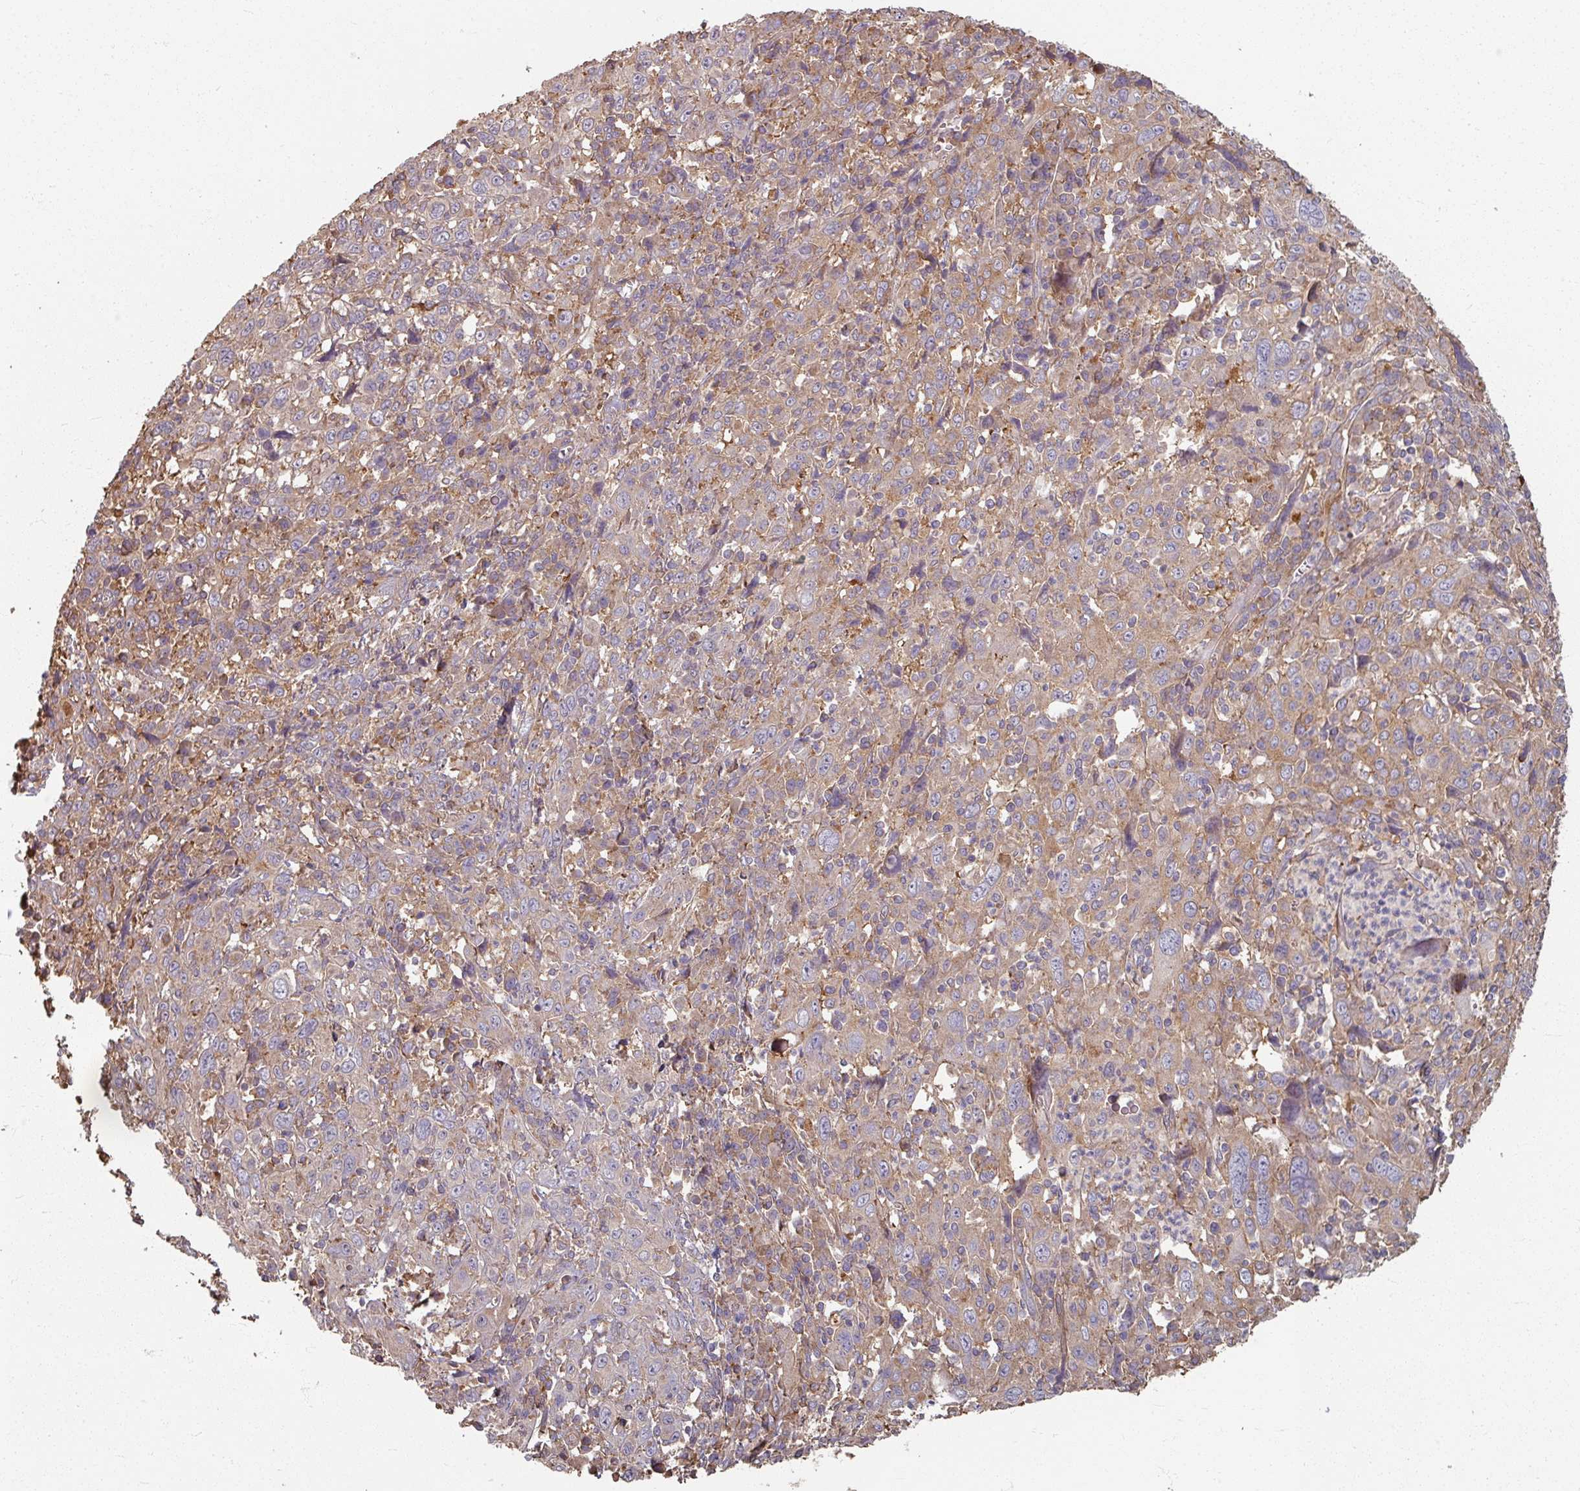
{"staining": {"intensity": "moderate", "quantity": "25%-75%", "location": "cytoplasmic/membranous"}, "tissue": "cervical cancer", "cell_type": "Tumor cells", "image_type": "cancer", "snomed": [{"axis": "morphology", "description": "Squamous cell carcinoma, NOS"}, {"axis": "topography", "description": "Cervix"}], "caption": "Immunohistochemical staining of human squamous cell carcinoma (cervical) exhibits medium levels of moderate cytoplasmic/membranous protein positivity in approximately 25%-75% of tumor cells. (Stains: DAB in brown, nuclei in blue, Microscopy: brightfield microscopy at high magnification).", "gene": "CCDC68", "patient": {"sex": "female", "age": 46}}